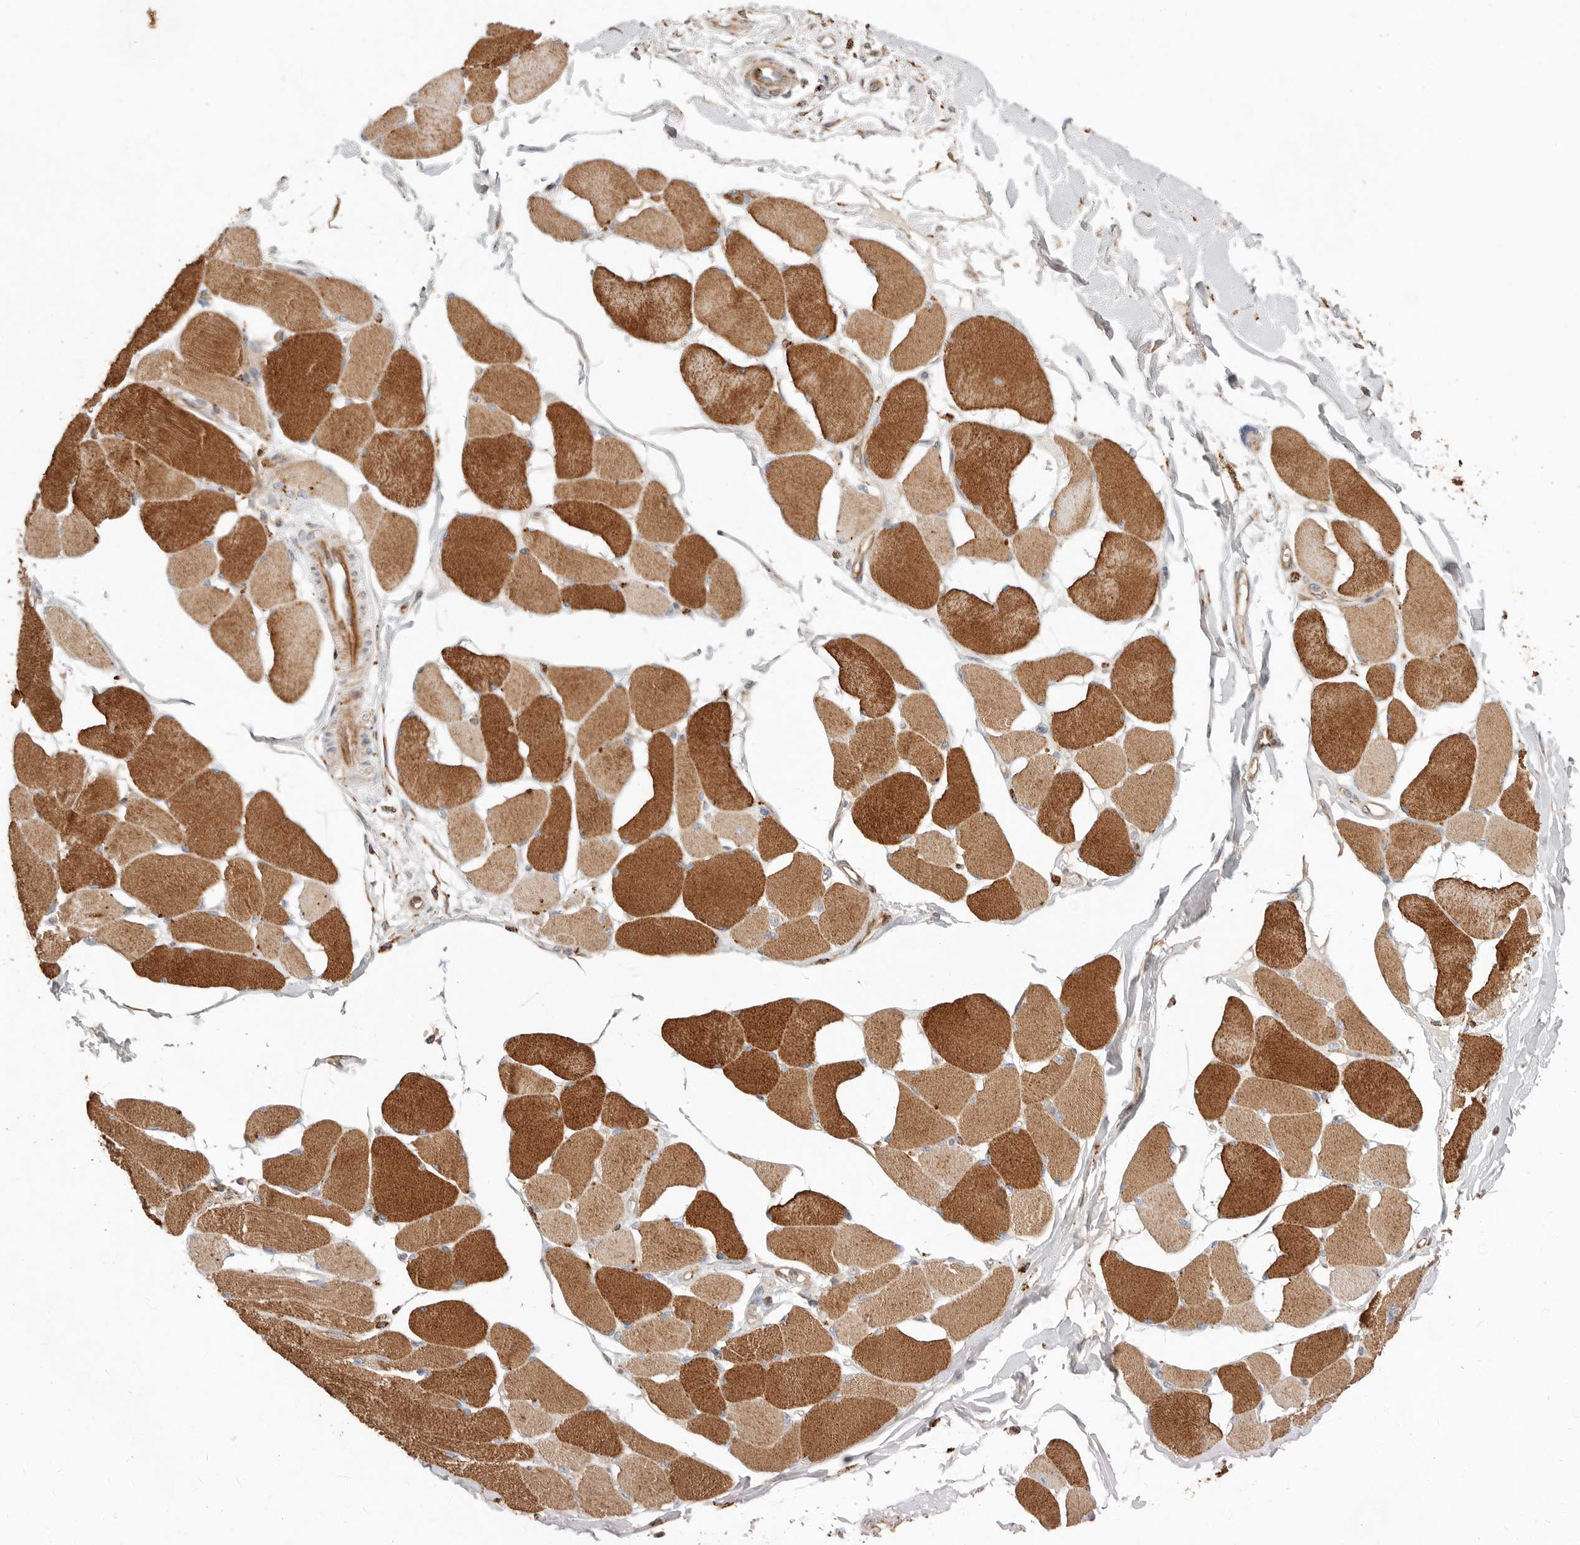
{"staining": {"intensity": "strong", "quantity": ">75%", "location": "cytoplasmic/membranous"}, "tissue": "skeletal muscle", "cell_type": "Myocytes", "image_type": "normal", "snomed": [{"axis": "morphology", "description": "Normal tissue, NOS"}, {"axis": "topography", "description": "Skin"}, {"axis": "topography", "description": "Skeletal muscle"}], "caption": "Protein expression by immunohistochemistry (IHC) displays strong cytoplasmic/membranous staining in approximately >75% of myocytes in benign skeletal muscle. Using DAB (3,3'-diaminobenzidine) (brown) and hematoxylin (blue) stains, captured at high magnification using brightfield microscopy.", "gene": "ARHGEF10L", "patient": {"sex": "male", "age": 83}}